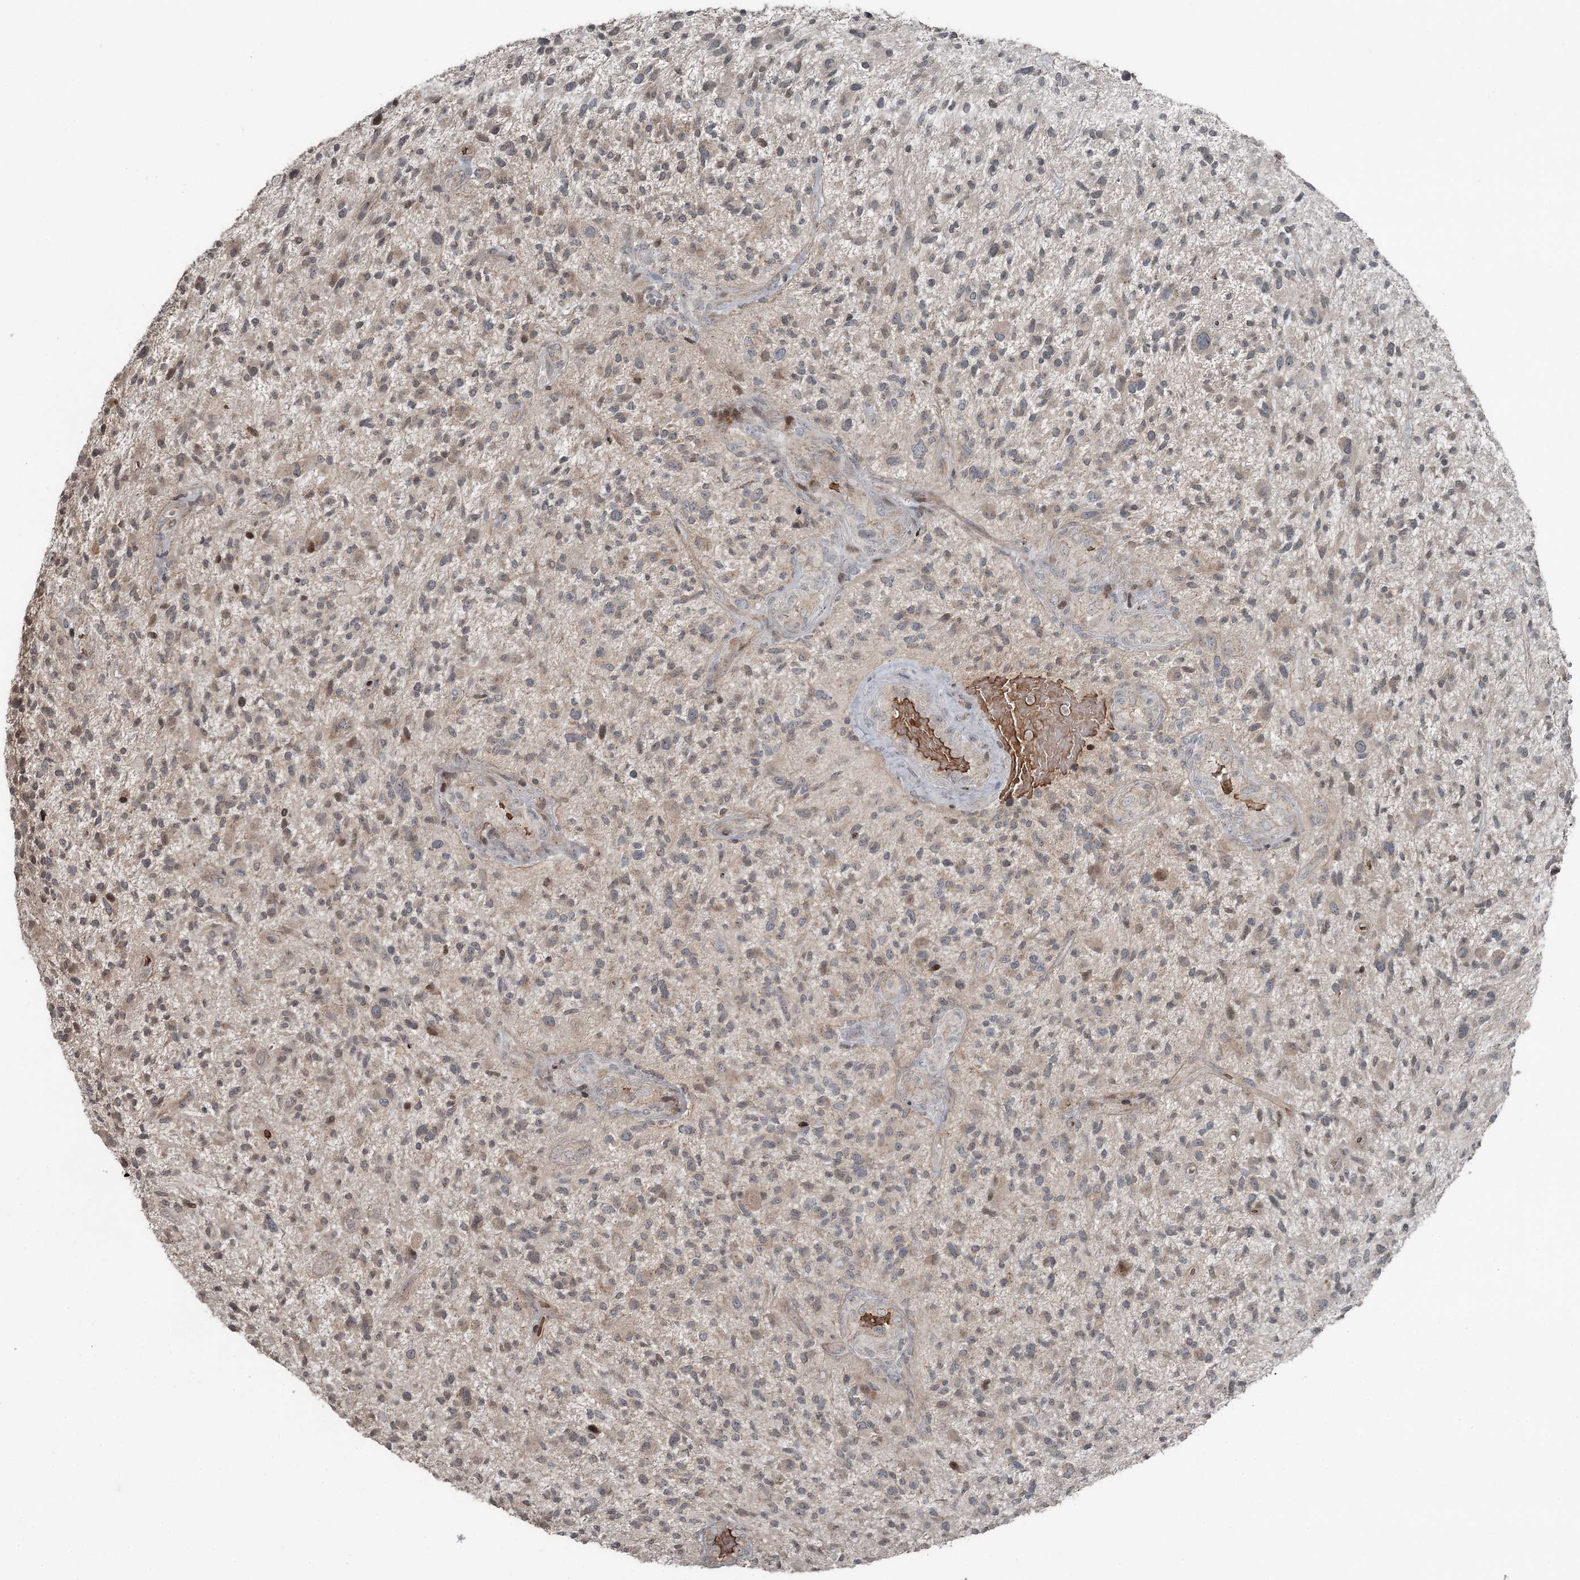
{"staining": {"intensity": "weak", "quantity": "25%-75%", "location": "cytoplasmic/membranous"}, "tissue": "glioma", "cell_type": "Tumor cells", "image_type": "cancer", "snomed": [{"axis": "morphology", "description": "Glioma, malignant, High grade"}, {"axis": "topography", "description": "Brain"}], "caption": "There is low levels of weak cytoplasmic/membranous positivity in tumor cells of glioma, as demonstrated by immunohistochemical staining (brown color).", "gene": "RASSF8", "patient": {"sex": "male", "age": 47}}